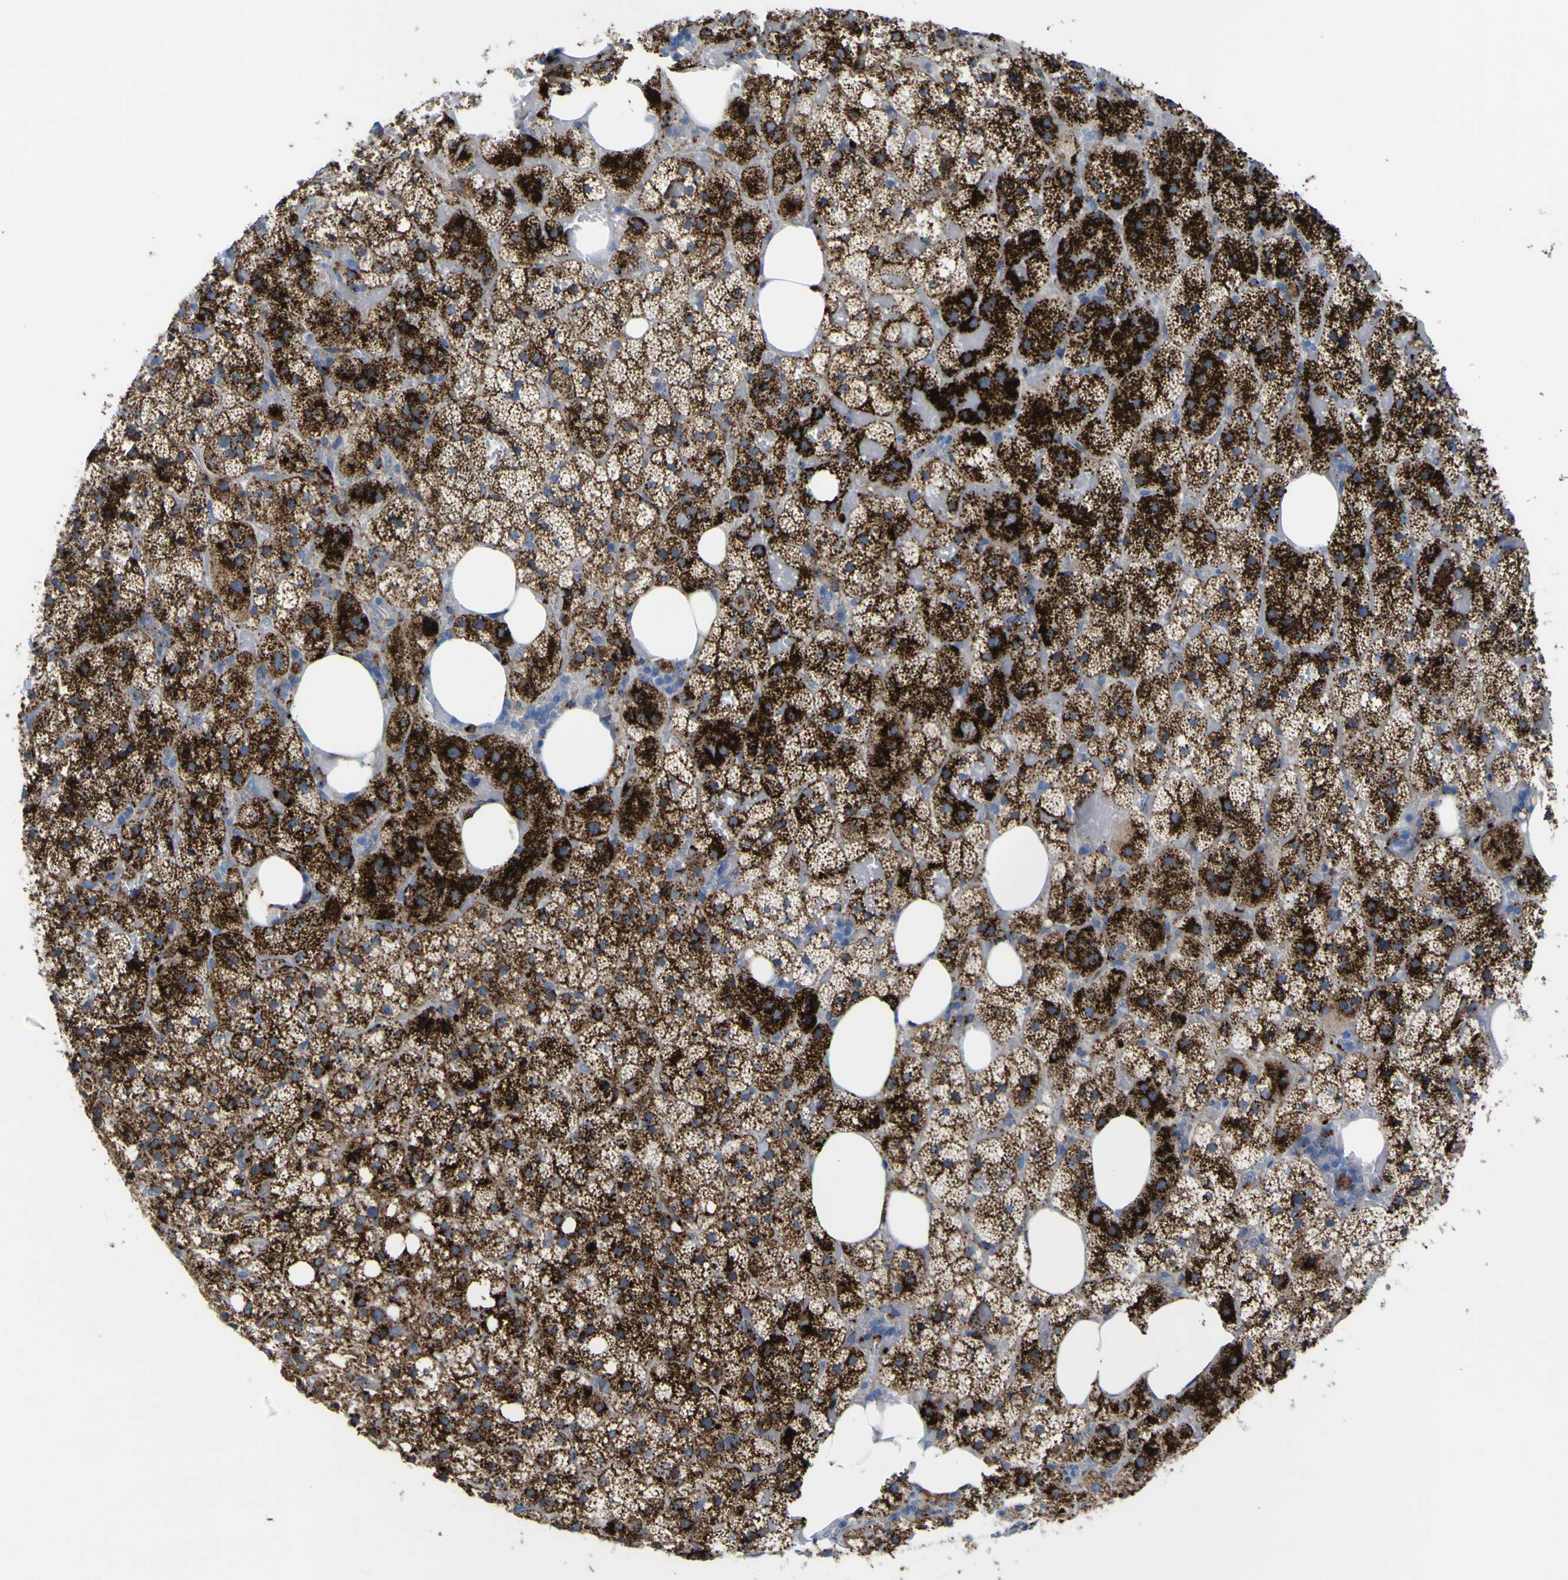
{"staining": {"intensity": "strong", "quantity": ">75%", "location": "cytoplasmic/membranous"}, "tissue": "adrenal gland", "cell_type": "Glandular cells", "image_type": "normal", "snomed": [{"axis": "morphology", "description": "Normal tissue, NOS"}, {"axis": "topography", "description": "Adrenal gland"}], "caption": "Immunohistochemistry (IHC) (DAB) staining of normal human adrenal gland shows strong cytoplasmic/membranous protein expression in approximately >75% of glandular cells. (Brightfield microscopy of DAB IHC at high magnification).", "gene": "PTPRF", "patient": {"sex": "female", "age": 59}}